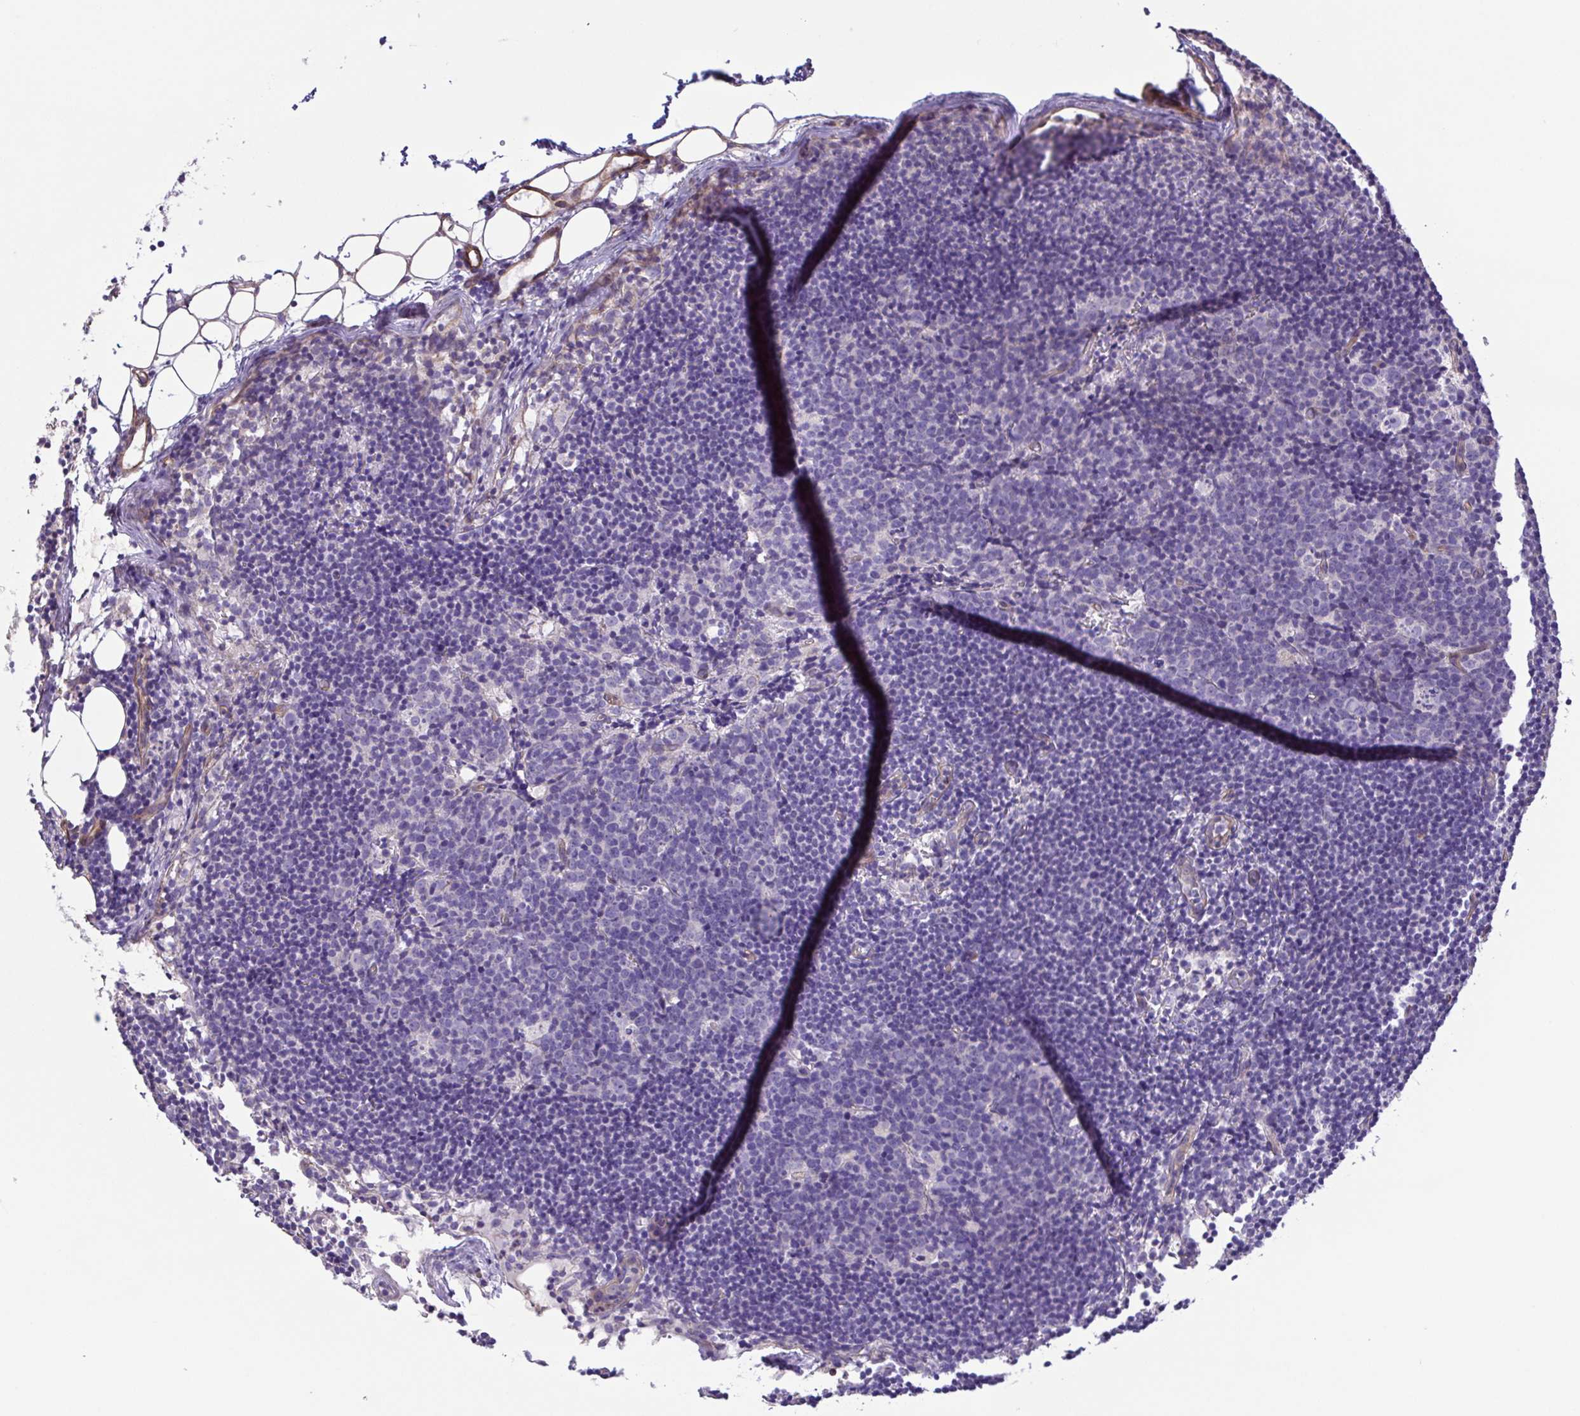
{"staining": {"intensity": "negative", "quantity": "none", "location": "none"}, "tissue": "lymph node", "cell_type": "Germinal center cells", "image_type": "normal", "snomed": [{"axis": "morphology", "description": "Normal tissue, NOS"}, {"axis": "topography", "description": "Lymph node"}], "caption": "DAB immunohistochemical staining of normal human lymph node exhibits no significant expression in germinal center cells.", "gene": "FLT1", "patient": {"sex": "female", "age": 41}}